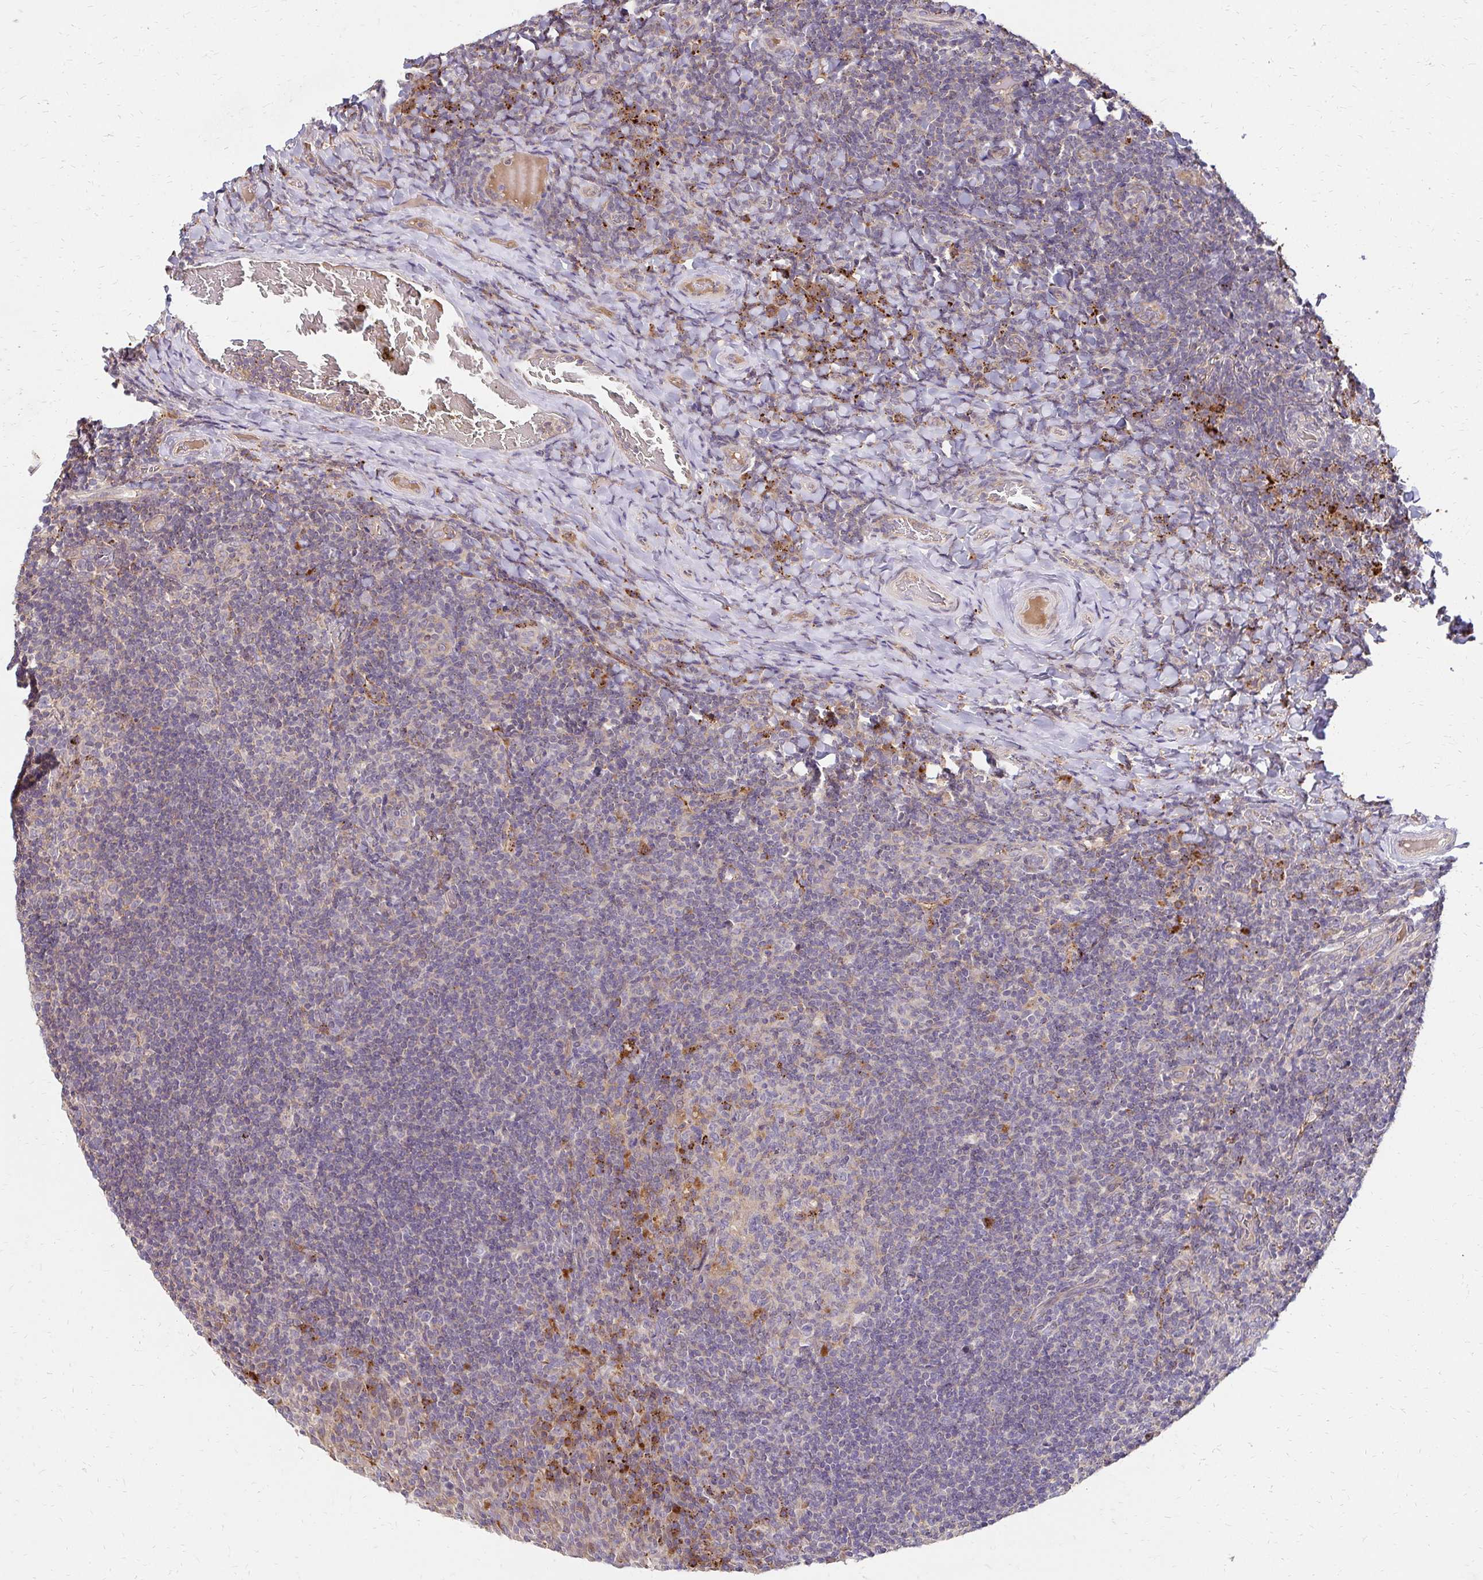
{"staining": {"intensity": "moderate", "quantity": "<25%", "location": "cytoplasmic/membranous"}, "tissue": "tonsil", "cell_type": "Germinal center cells", "image_type": "normal", "snomed": [{"axis": "morphology", "description": "Normal tissue, NOS"}, {"axis": "topography", "description": "Tonsil"}], "caption": "This is a photomicrograph of IHC staining of normal tonsil, which shows moderate positivity in the cytoplasmic/membranous of germinal center cells.", "gene": "IDUA", "patient": {"sex": "female", "age": 10}}